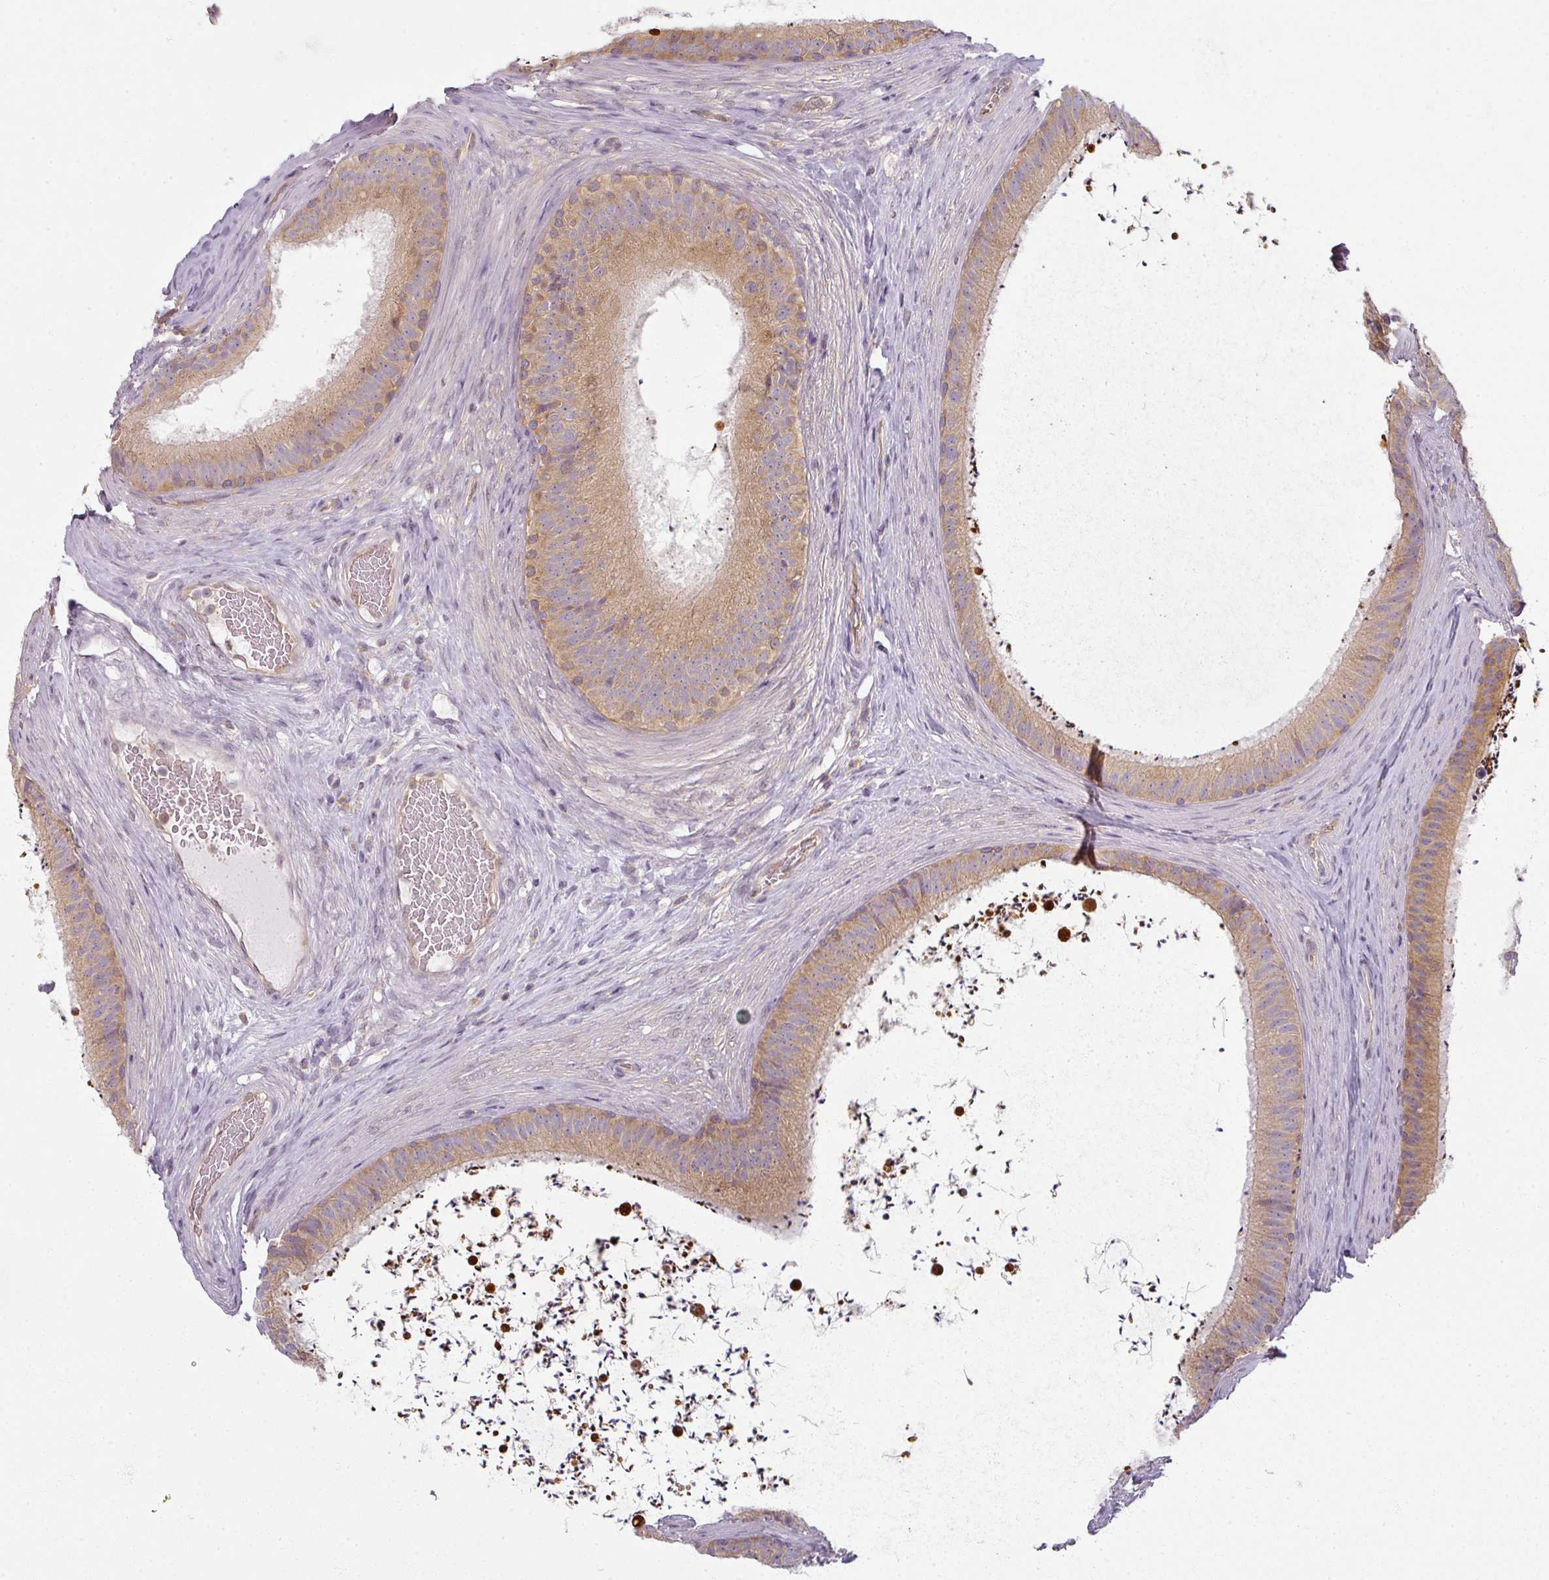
{"staining": {"intensity": "moderate", "quantity": "25%-75%", "location": "cytoplasmic/membranous"}, "tissue": "epididymis", "cell_type": "Glandular cells", "image_type": "normal", "snomed": [{"axis": "morphology", "description": "Normal tissue, NOS"}, {"axis": "topography", "description": "Testis"}, {"axis": "topography", "description": "Epididymis"}], "caption": "This is a histology image of immunohistochemistry (IHC) staining of benign epididymis, which shows moderate staining in the cytoplasmic/membranous of glandular cells.", "gene": "AGPAT4", "patient": {"sex": "male", "age": 41}}